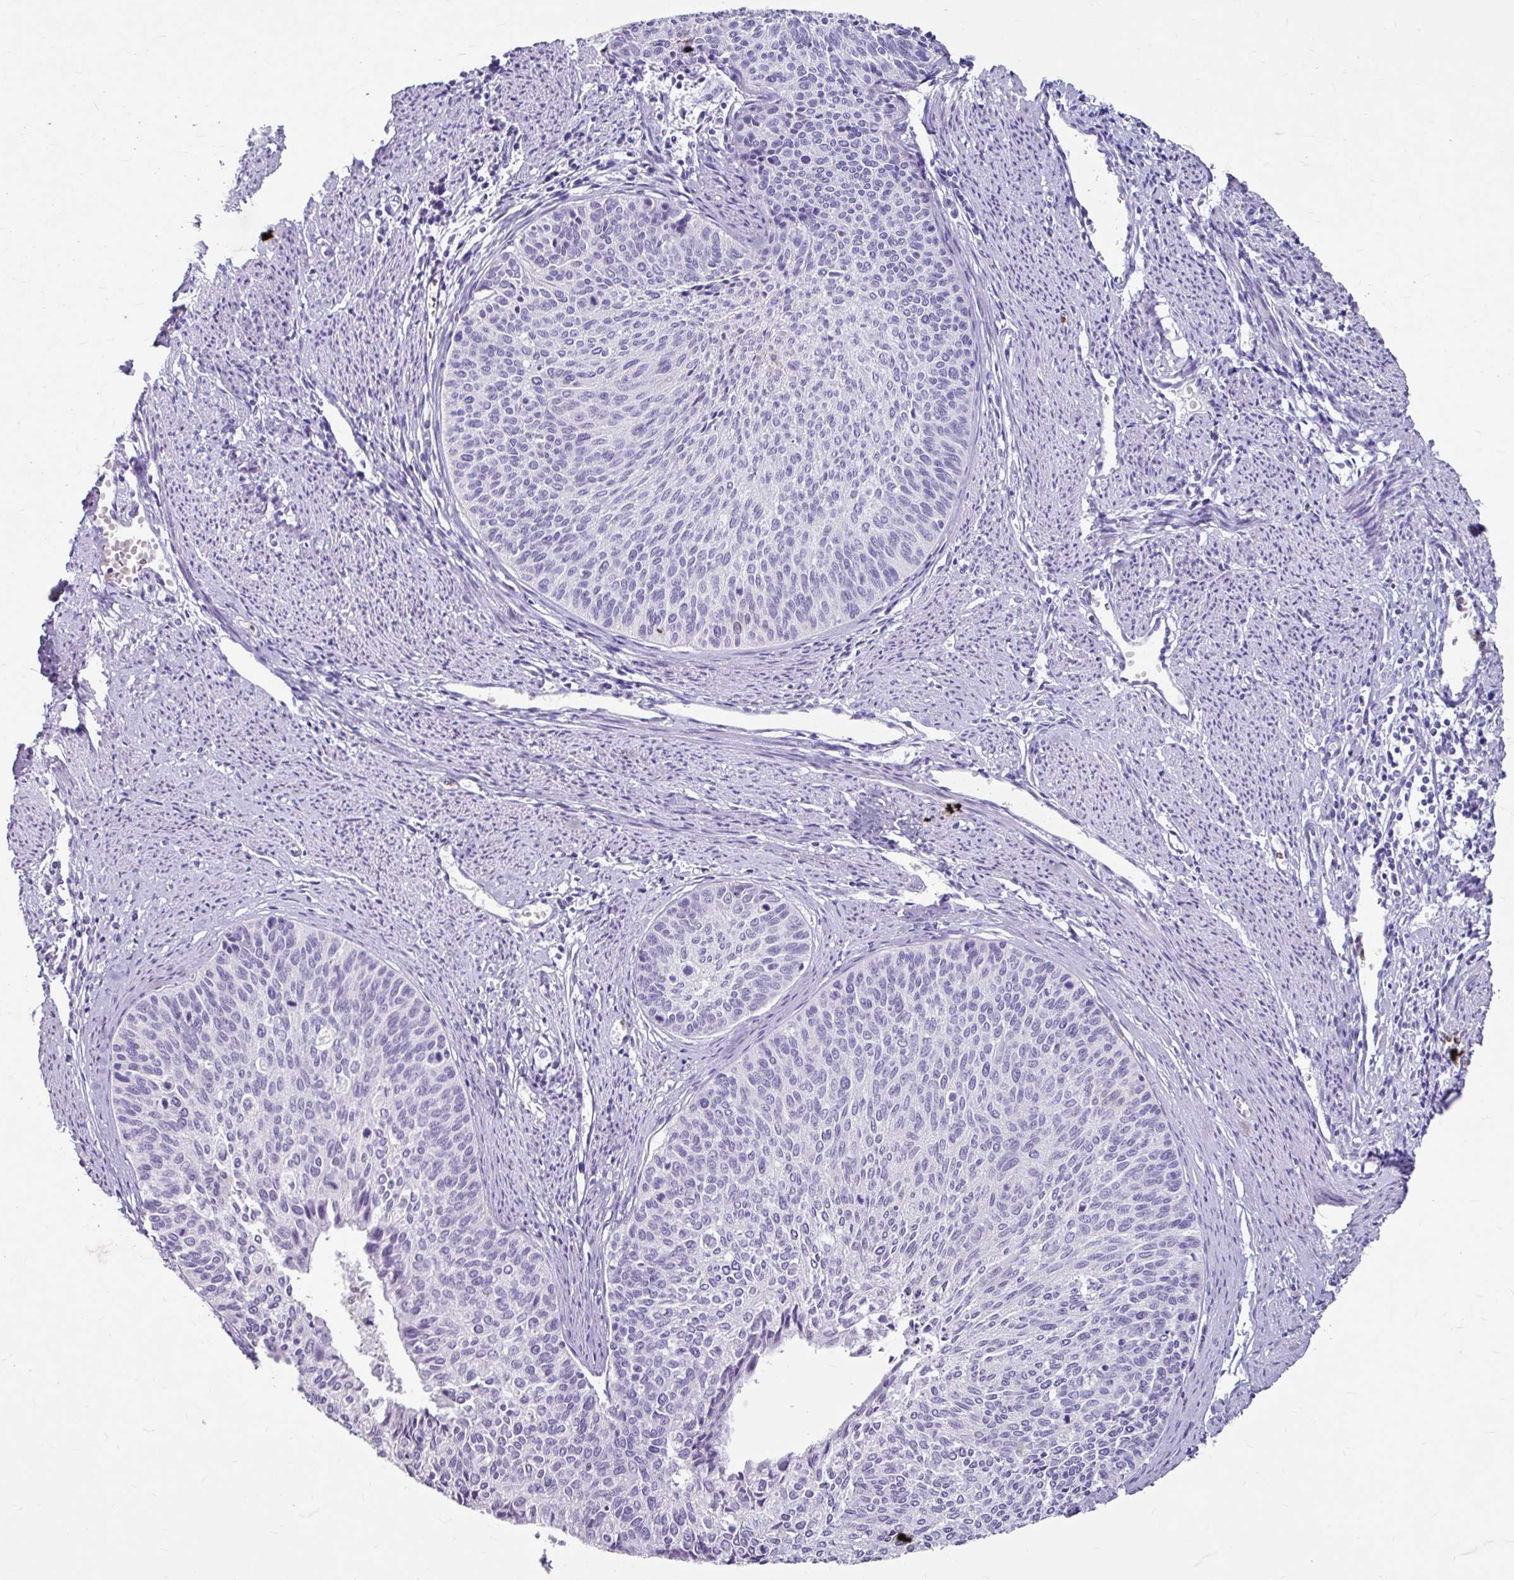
{"staining": {"intensity": "negative", "quantity": "none", "location": "none"}, "tissue": "cervical cancer", "cell_type": "Tumor cells", "image_type": "cancer", "snomed": [{"axis": "morphology", "description": "Squamous cell carcinoma, NOS"}, {"axis": "topography", "description": "Cervix"}], "caption": "A high-resolution photomicrograph shows immunohistochemistry (IHC) staining of cervical cancer, which displays no significant expression in tumor cells. (IHC, brightfield microscopy, high magnification).", "gene": "ANKRD1", "patient": {"sex": "female", "age": 55}}